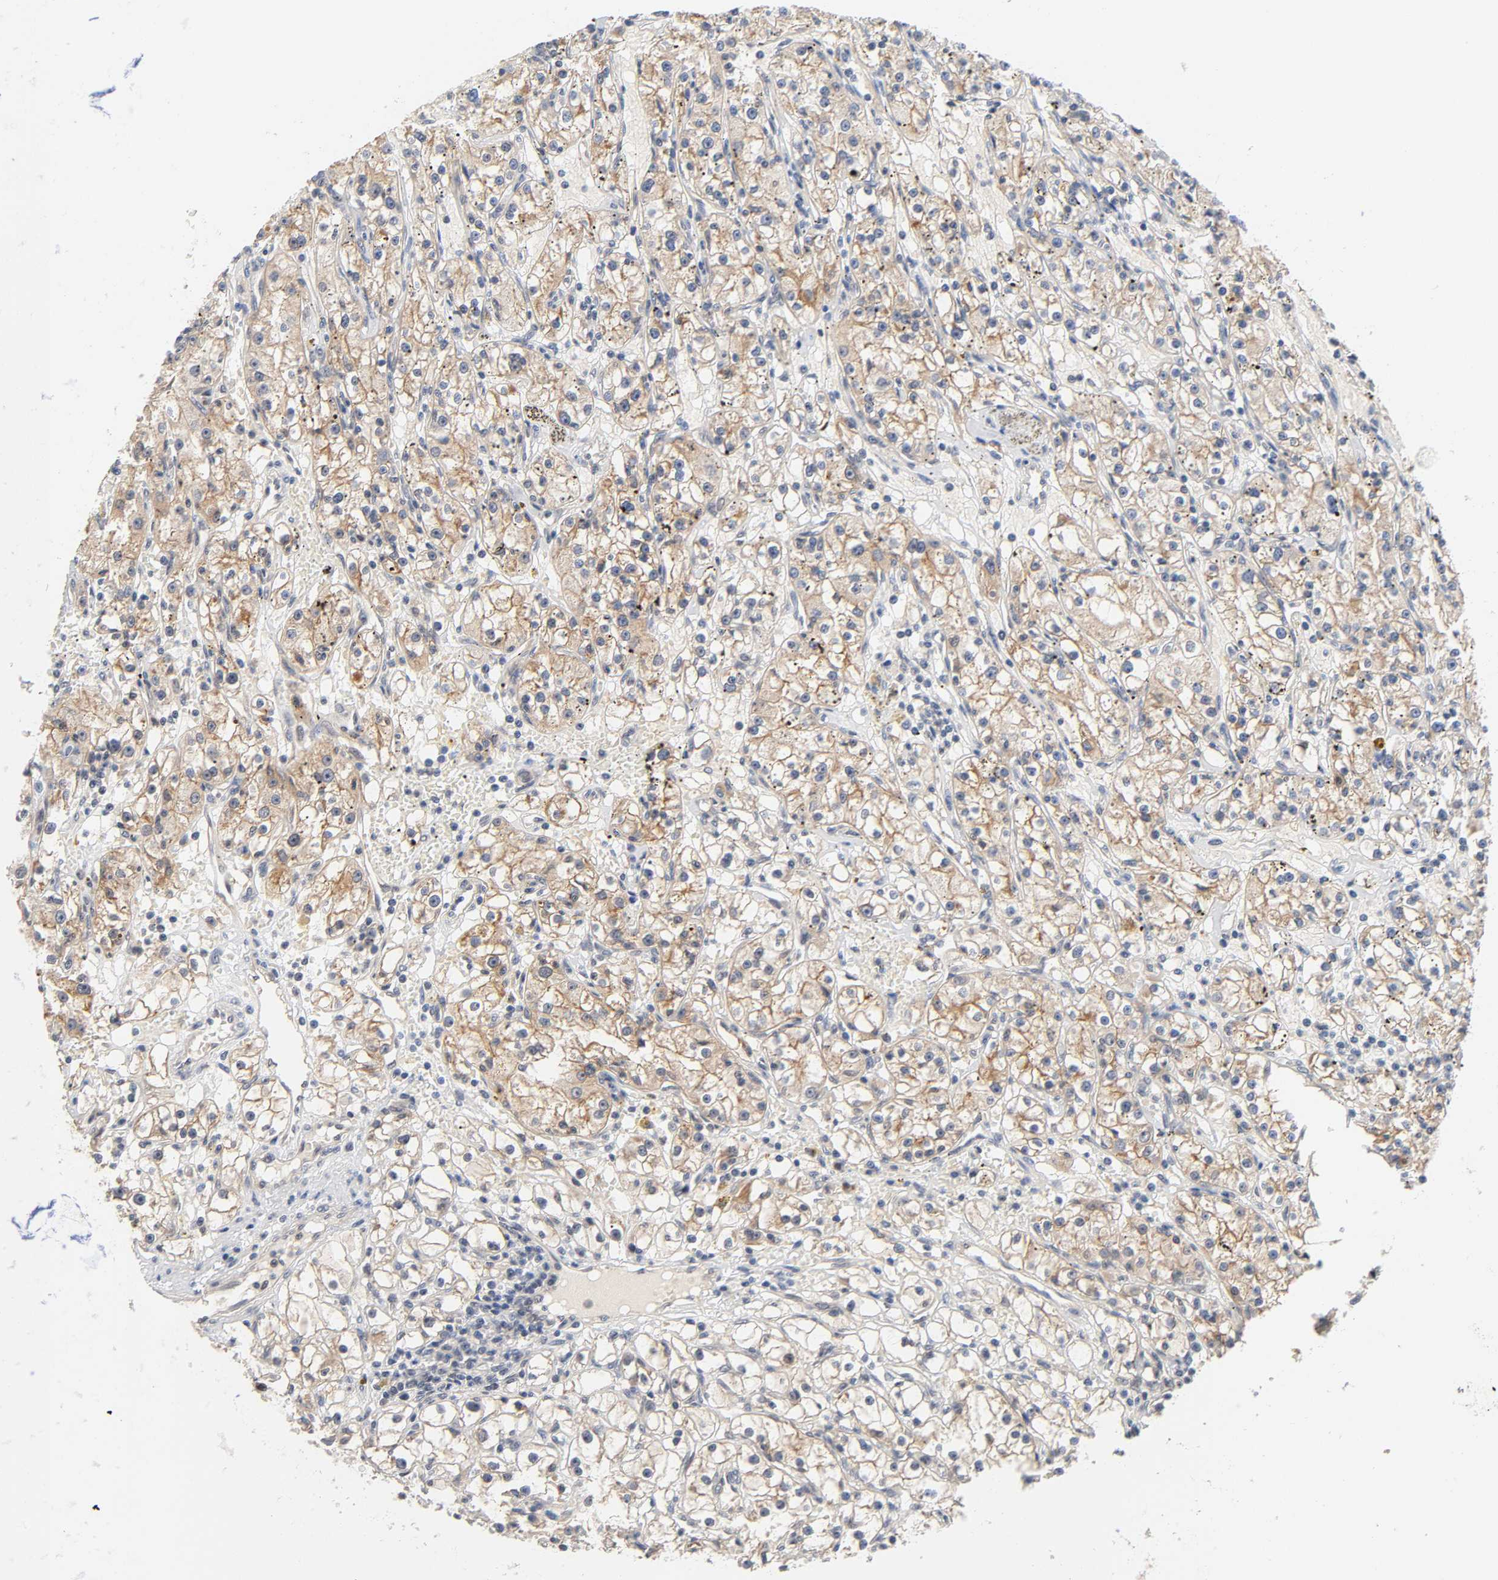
{"staining": {"intensity": "weak", "quantity": "25%-75%", "location": "cytoplasmic/membranous"}, "tissue": "renal cancer", "cell_type": "Tumor cells", "image_type": "cancer", "snomed": [{"axis": "morphology", "description": "Adenocarcinoma, NOS"}, {"axis": "topography", "description": "Kidney"}], "caption": "Protein analysis of renal adenocarcinoma tissue exhibits weak cytoplasmic/membranous expression in approximately 25%-75% of tumor cells.", "gene": "PRKAB1", "patient": {"sex": "male", "age": 56}}